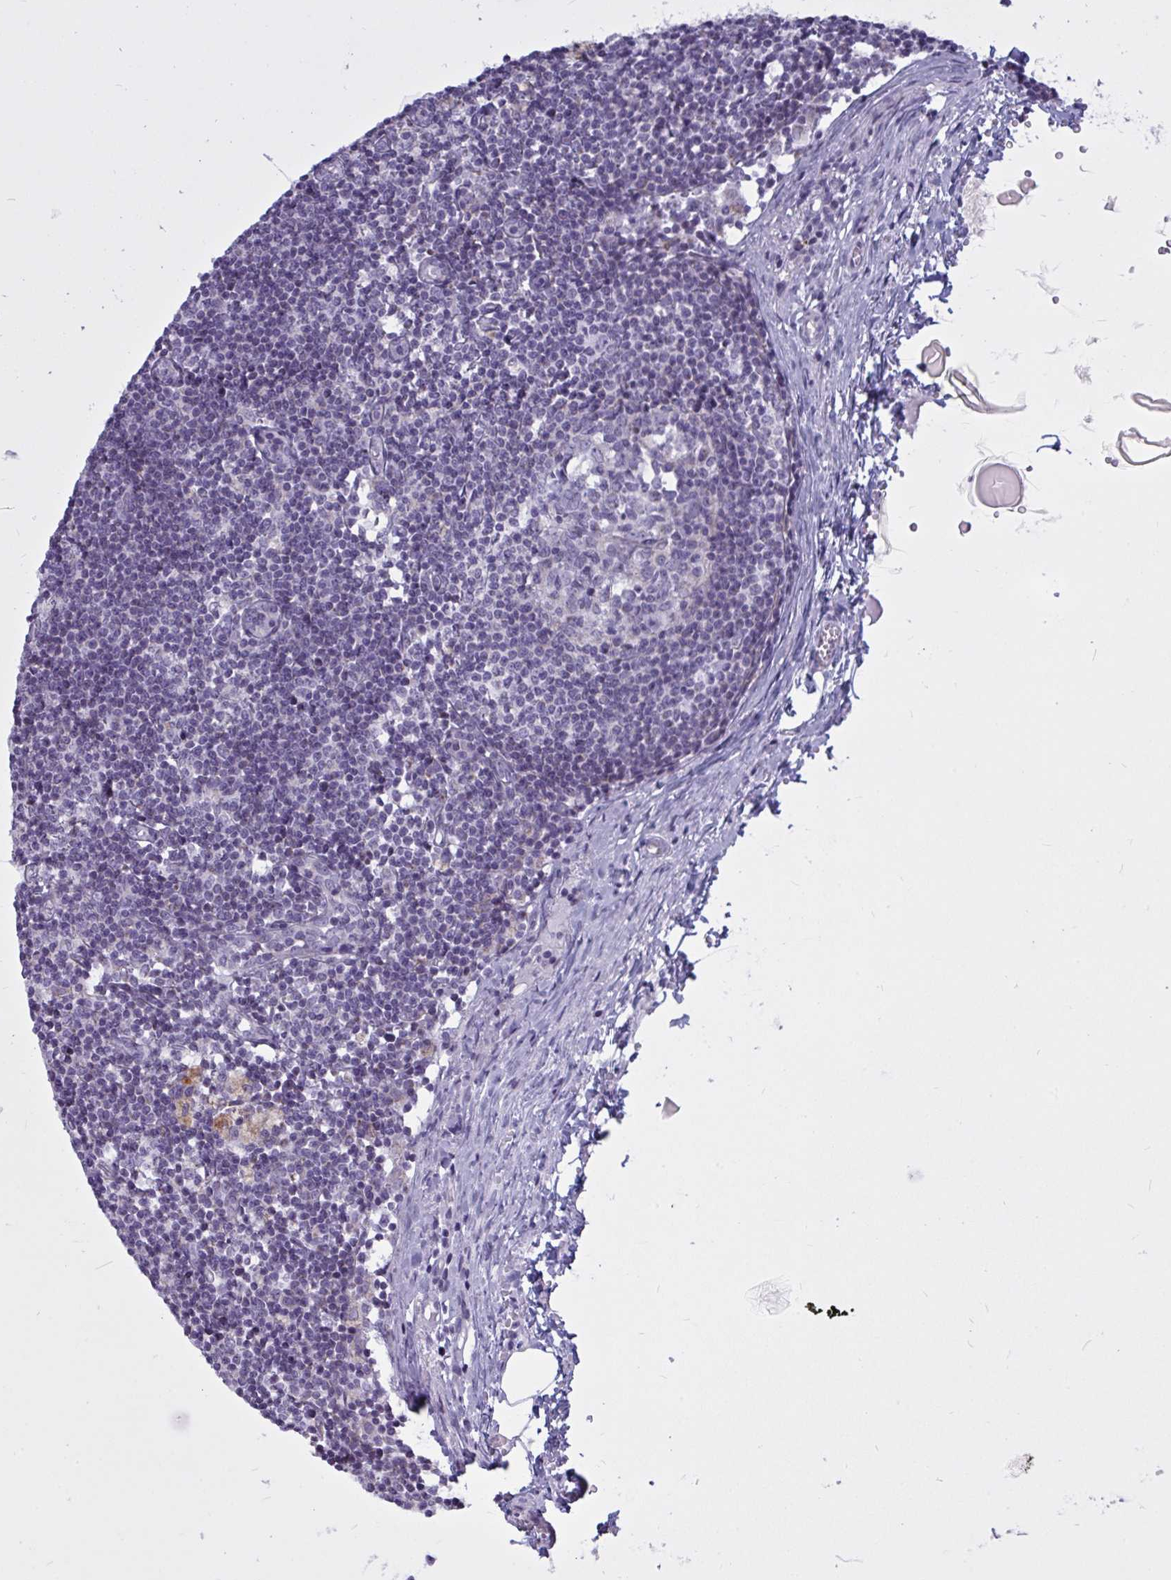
{"staining": {"intensity": "negative", "quantity": "none", "location": "none"}, "tissue": "lymph node", "cell_type": "Germinal center cells", "image_type": "normal", "snomed": [{"axis": "morphology", "description": "Normal tissue, NOS"}, {"axis": "topography", "description": "Lymph node"}], "caption": "Germinal center cells show no significant protein positivity in benign lymph node. (DAB (3,3'-diaminobenzidine) immunohistochemistry (IHC) visualized using brightfield microscopy, high magnification).", "gene": "ATG9A", "patient": {"sex": "male", "age": 49}}